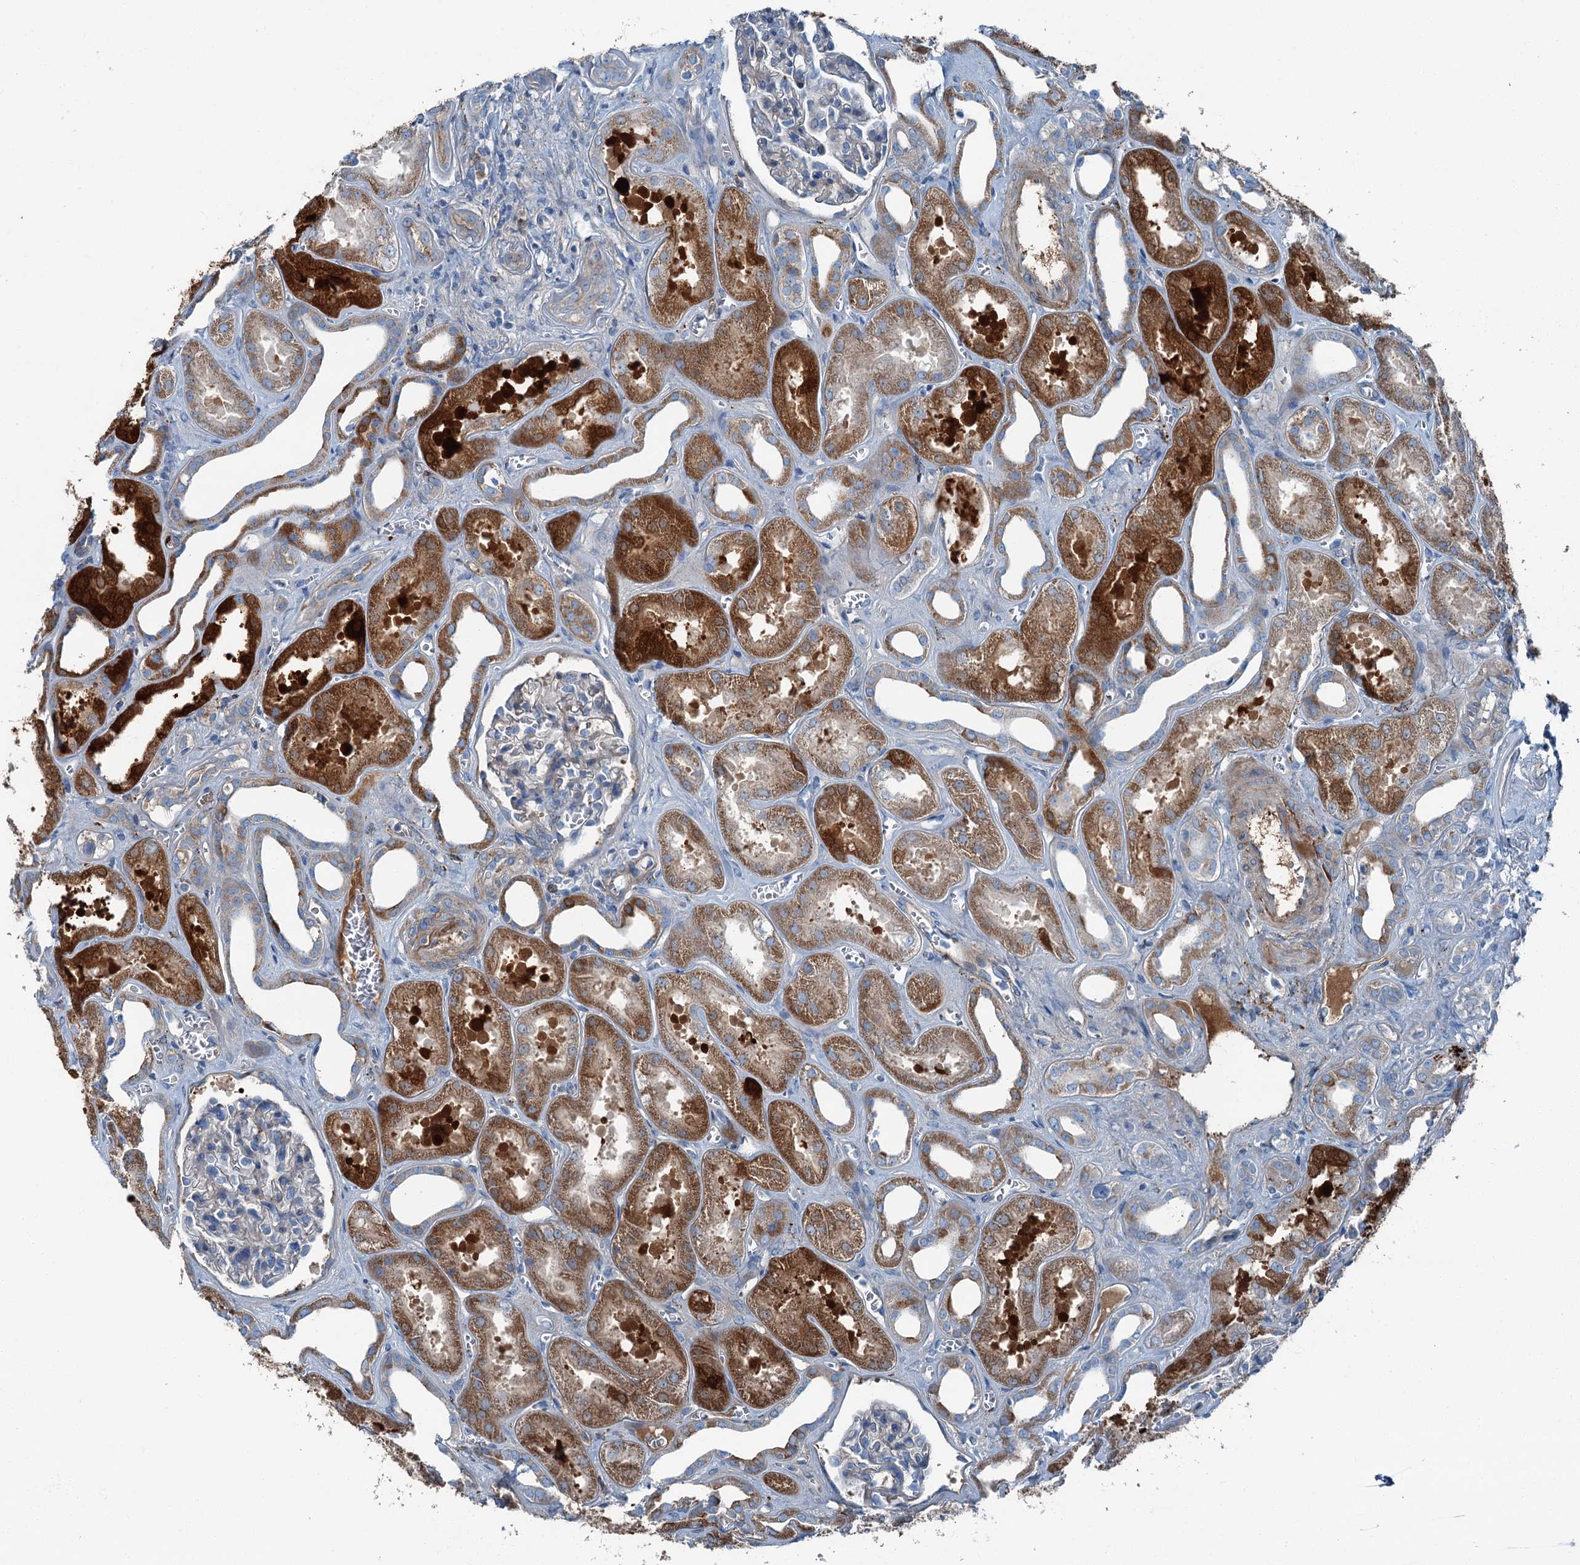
{"staining": {"intensity": "weak", "quantity": "25%-75%", "location": "cytoplasmic/membranous"}, "tissue": "kidney", "cell_type": "Cells in glomeruli", "image_type": "normal", "snomed": [{"axis": "morphology", "description": "Normal tissue, NOS"}, {"axis": "morphology", "description": "Adenocarcinoma, NOS"}, {"axis": "topography", "description": "Kidney"}], "caption": "The immunohistochemical stain shows weak cytoplasmic/membranous positivity in cells in glomeruli of normal kidney.", "gene": "AXL", "patient": {"sex": "female", "age": 68}}